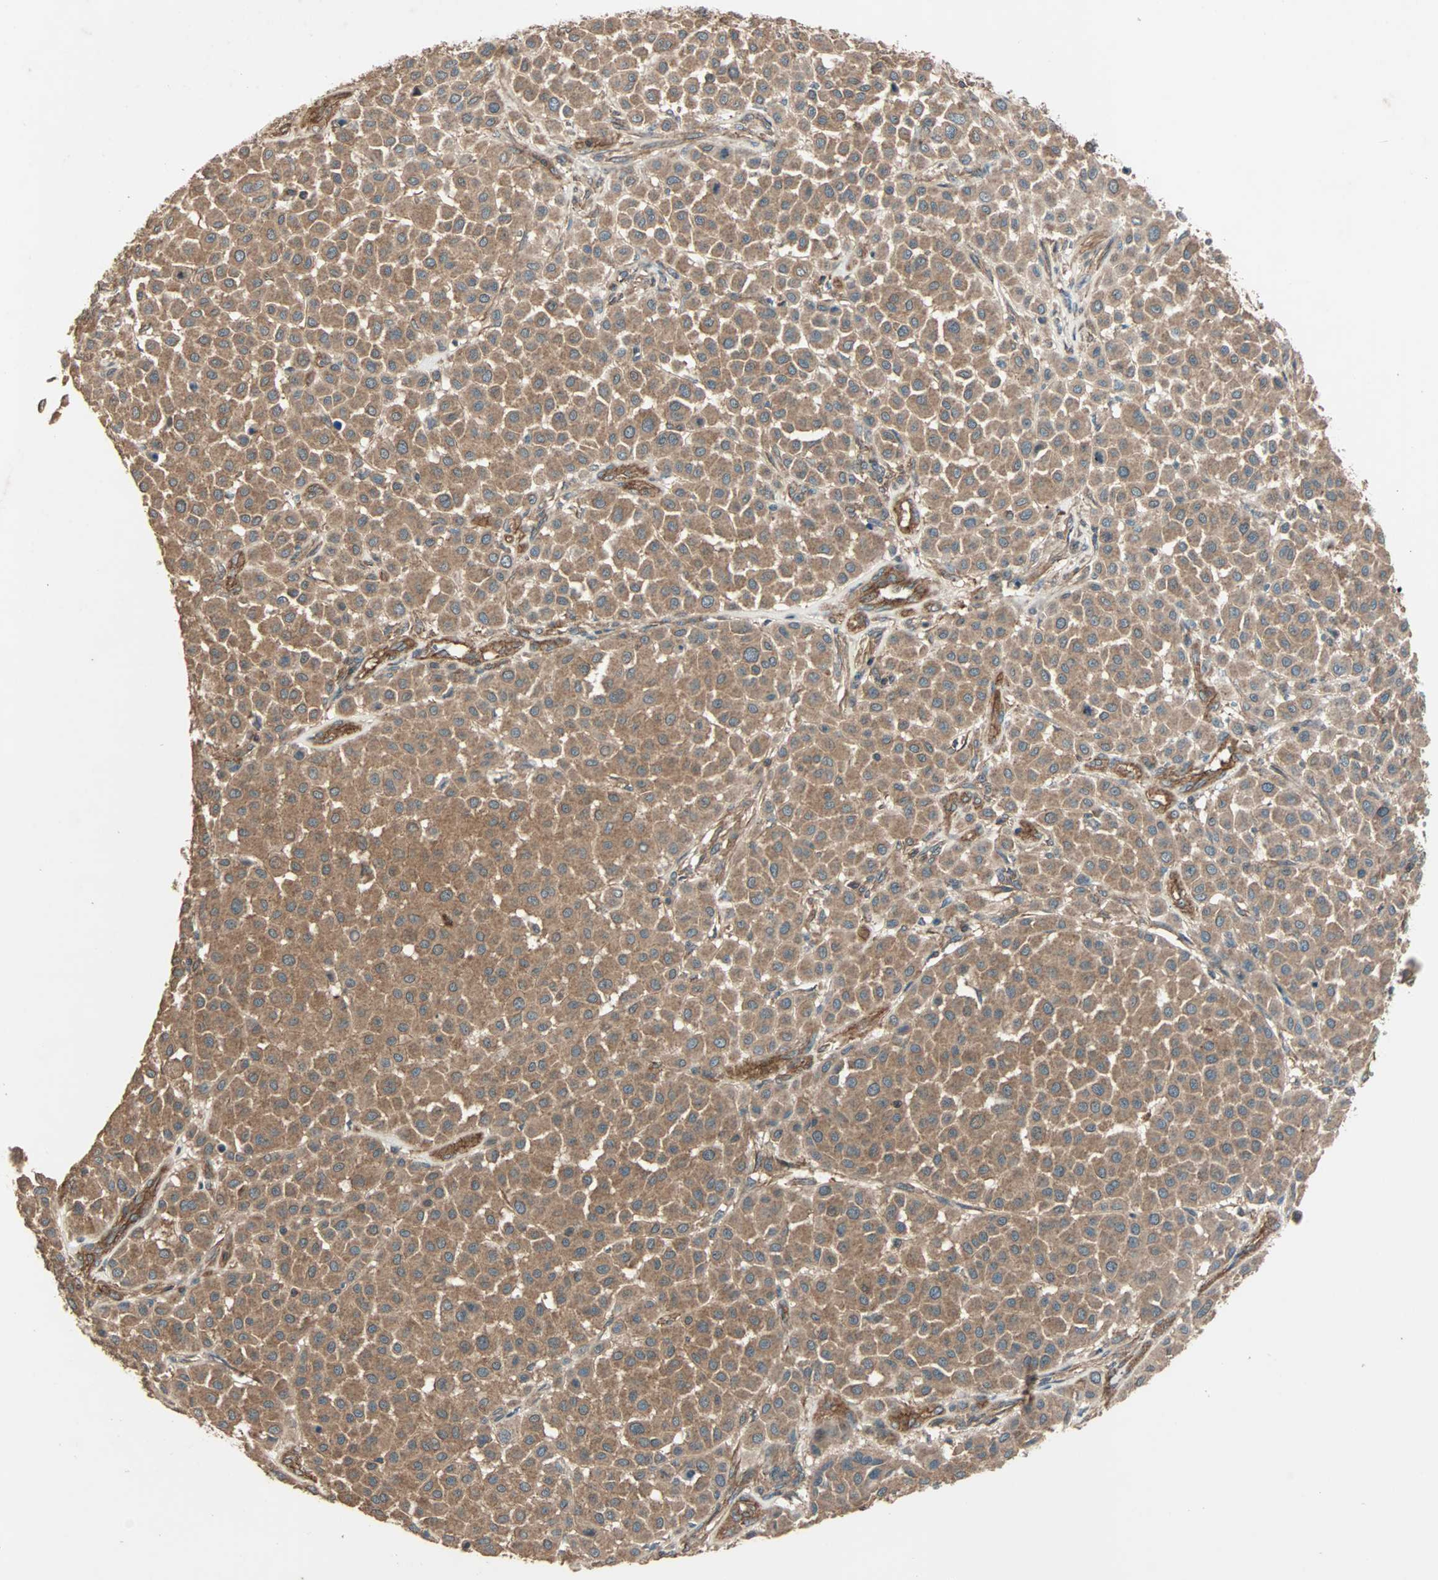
{"staining": {"intensity": "moderate", "quantity": ">75%", "location": "cytoplasmic/membranous"}, "tissue": "melanoma", "cell_type": "Tumor cells", "image_type": "cancer", "snomed": [{"axis": "morphology", "description": "Malignant melanoma, Metastatic site"}, {"axis": "topography", "description": "Soft tissue"}], "caption": "This photomicrograph shows melanoma stained with immunohistochemistry to label a protein in brown. The cytoplasmic/membranous of tumor cells show moderate positivity for the protein. Nuclei are counter-stained blue.", "gene": "GCK", "patient": {"sex": "male", "age": 41}}